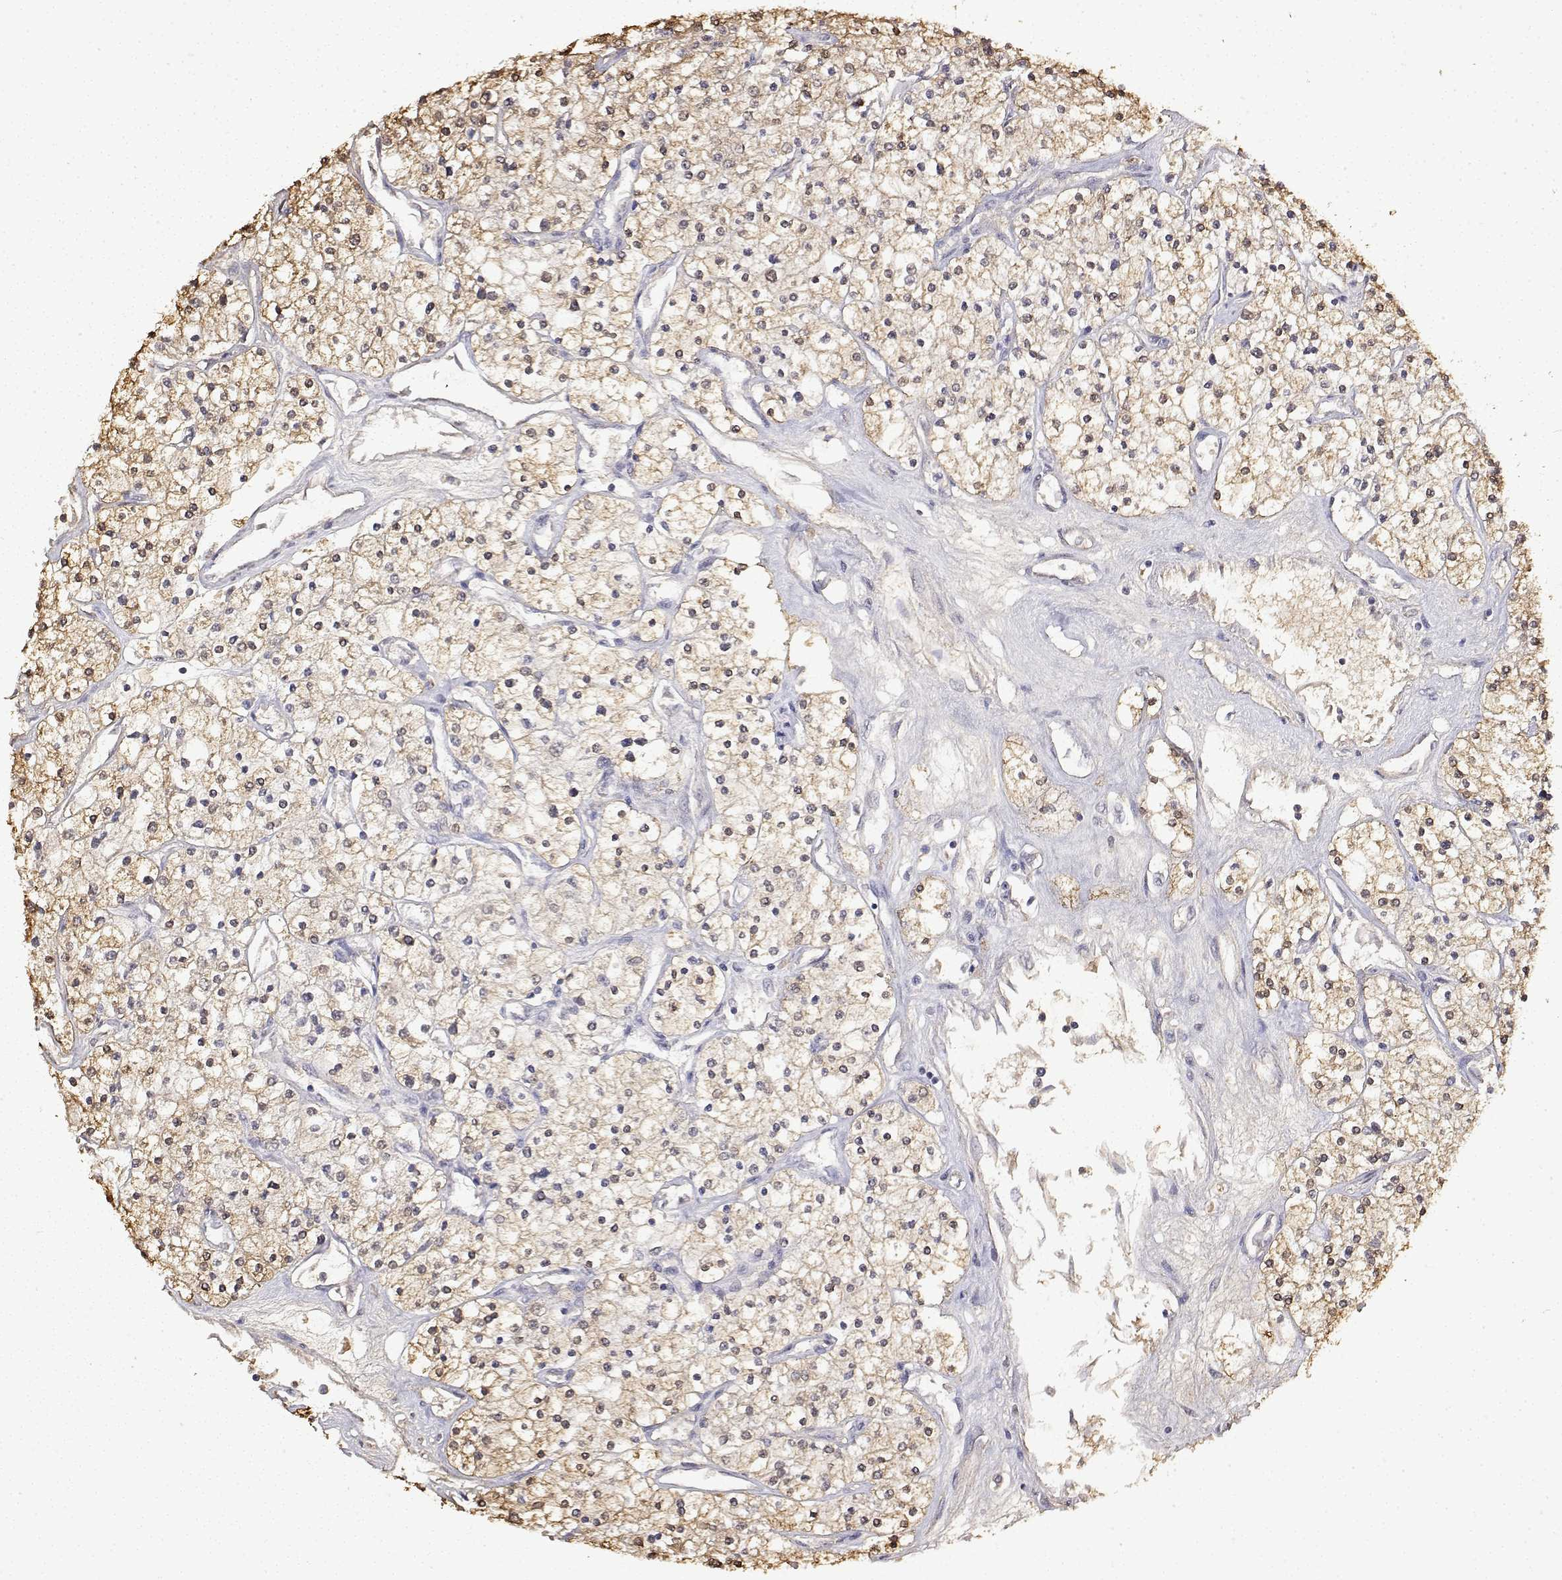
{"staining": {"intensity": "weak", "quantity": "25%-75%", "location": "nuclear"}, "tissue": "renal cancer", "cell_type": "Tumor cells", "image_type": "cancer", "snomed": [{"axis": "morphology", "description": "Adenocarcinoma, NOS"}, {"axis": "topography", "description": "Kidney"}], "caption": "A high-resolution micrograph shows immunohistochemistry staining of renal cancer (adenocarcinoma), which displays weak nuclear staining in approximately 25%-75% of tumor cells.", "gene": "TPI1", "patient": {"sex": "male", "age": 80}}